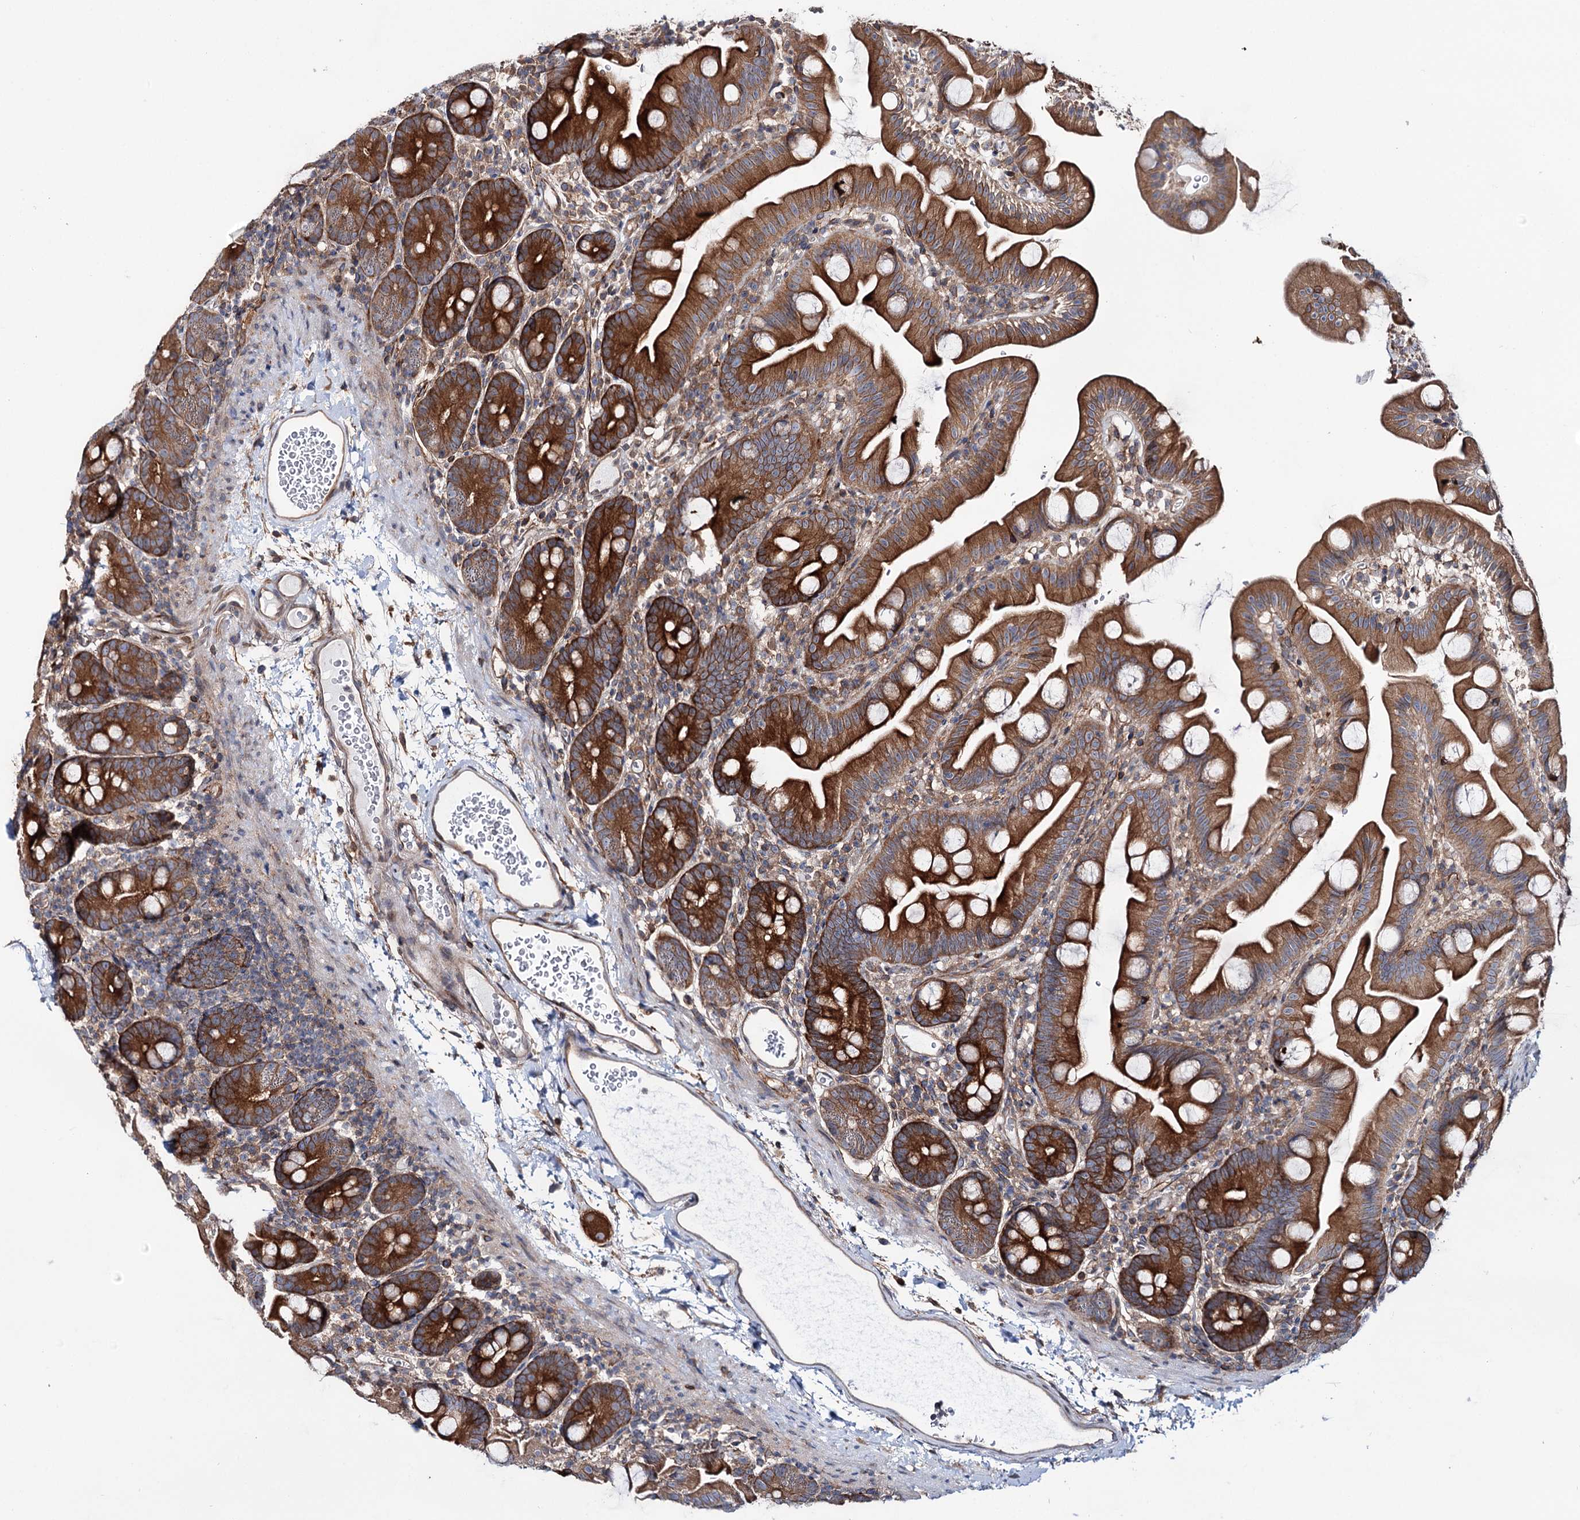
{"staining": {"intensity": "strong", "quantity": ">75%", "location": "cytoplasmic/membranous"}, "tissue": "small intestine", "cell_type": "Glandular cells", "image_type": "normal", "snomed": [{"axis": "morphology", "description": "Normal tissue, NOS"}, {"axis": "topography", "description": "Small intestine"}], "caption": "Protein positivity by IHC demonstrates strong cytoplasmic/membranous positivity in approximately >75% of glandular cells in normal small intestine. Immunohistochemistry (ihc) stains the protein of interest in brown and the nuclei are stained blue.", "gene": "PTDSS2", "patient": {"sex": "female", "age": 68}}